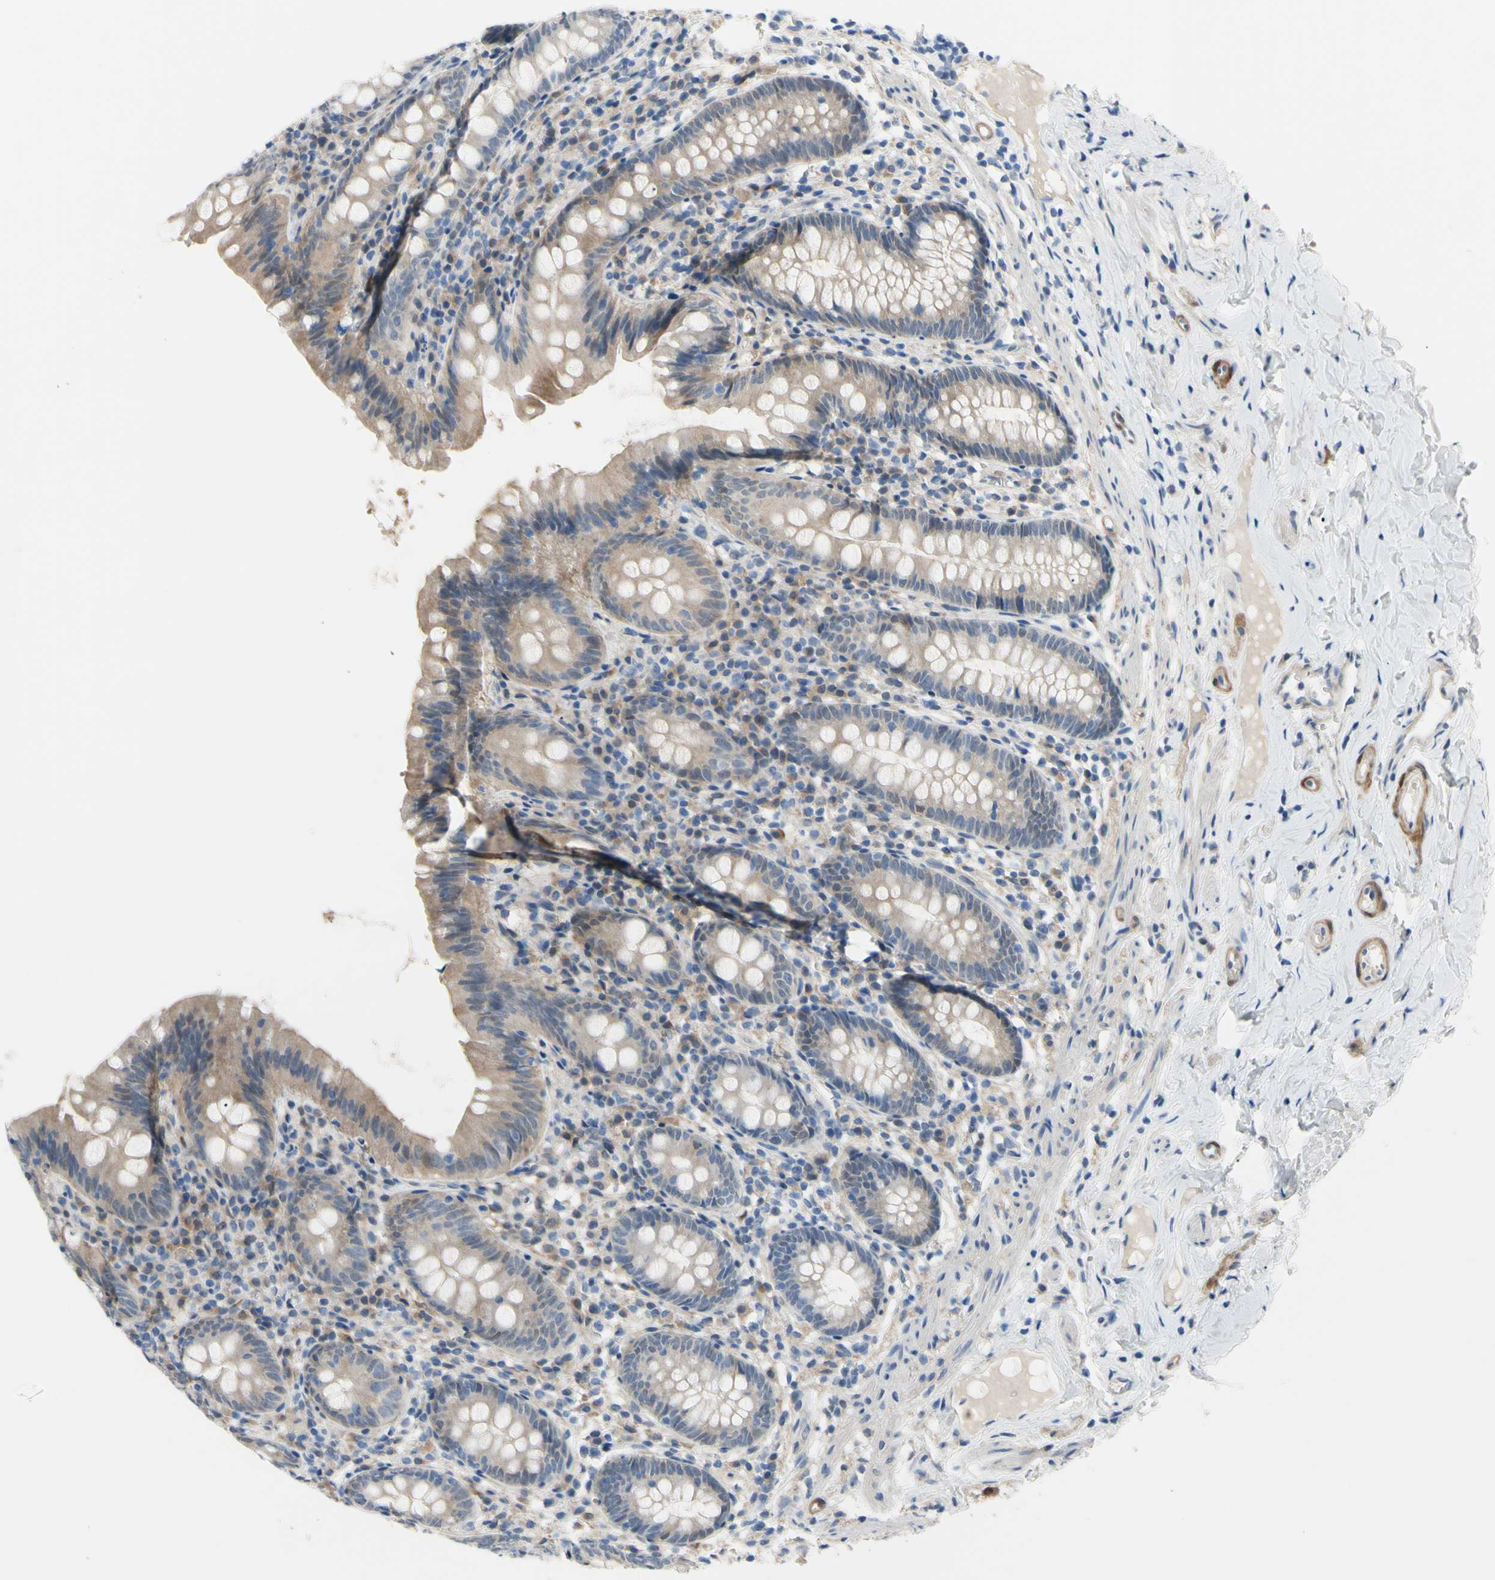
{"staining": {"intensity": "moderate", "quantity": "<25%", "location": "cytoplasmic/membranous"}, "tissue": "appendix", "cell_type": "Glandular cells", "image_type": "normal", "snomed": [{"axis": "morphology", "description": "Normal tissue, NOS"}, {"axis": "topography", "description": "Appendix"}], "caption": "Protein staining by immunohistochemistry (IHC) displays moderate cytoplasmic/membranous staining in approximately <25% of glandular cells in unremarkable appendix. (DAB (3,3'-diaminobenzidine) IHC with brightfield microscopy, high magnification).", "gene": "NOL3", "patient": {"sex": "male", "age": 52}}